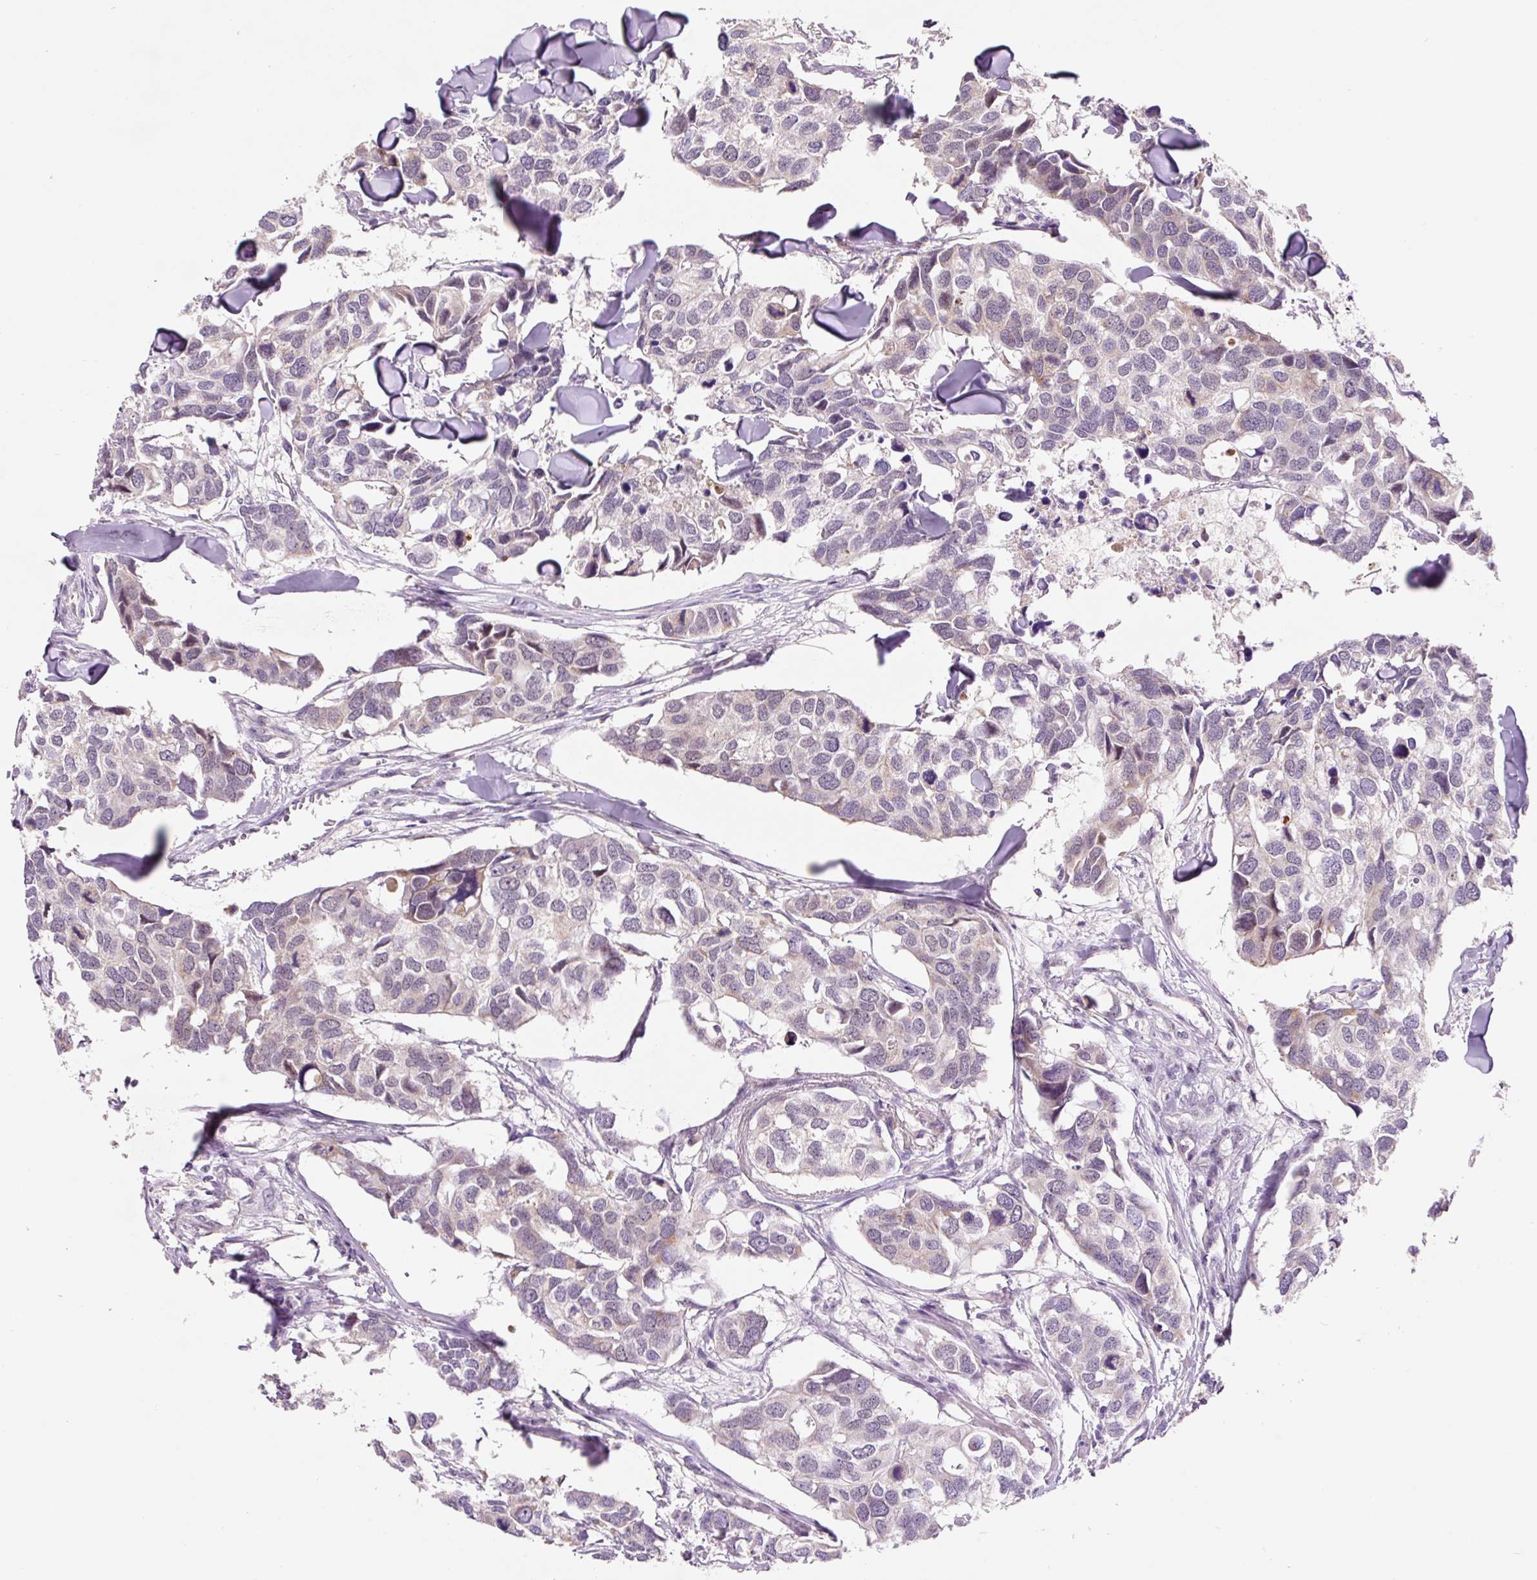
{"staining": {"intensity": "negative", "quantity": "none", "location": "none"}, "tissue": "breast cancer", "cell_type": "Tumor cells", "image_type": "cancer", "snomed": [{"axis": "morphology", "description": "Duct carcinoma"}, {"axis": "topography", "description": "Breast"}], "caption": "Immunohistochemistry of invasive ductal carcinoma (breast) shows no positivity in tumor cells. (DAB (3,3'-diaminobenzidine) immunohistochemistry (IHC), high magnification).", "gene": "PCK2", "patient": {"sex": "female", "age": 83}}